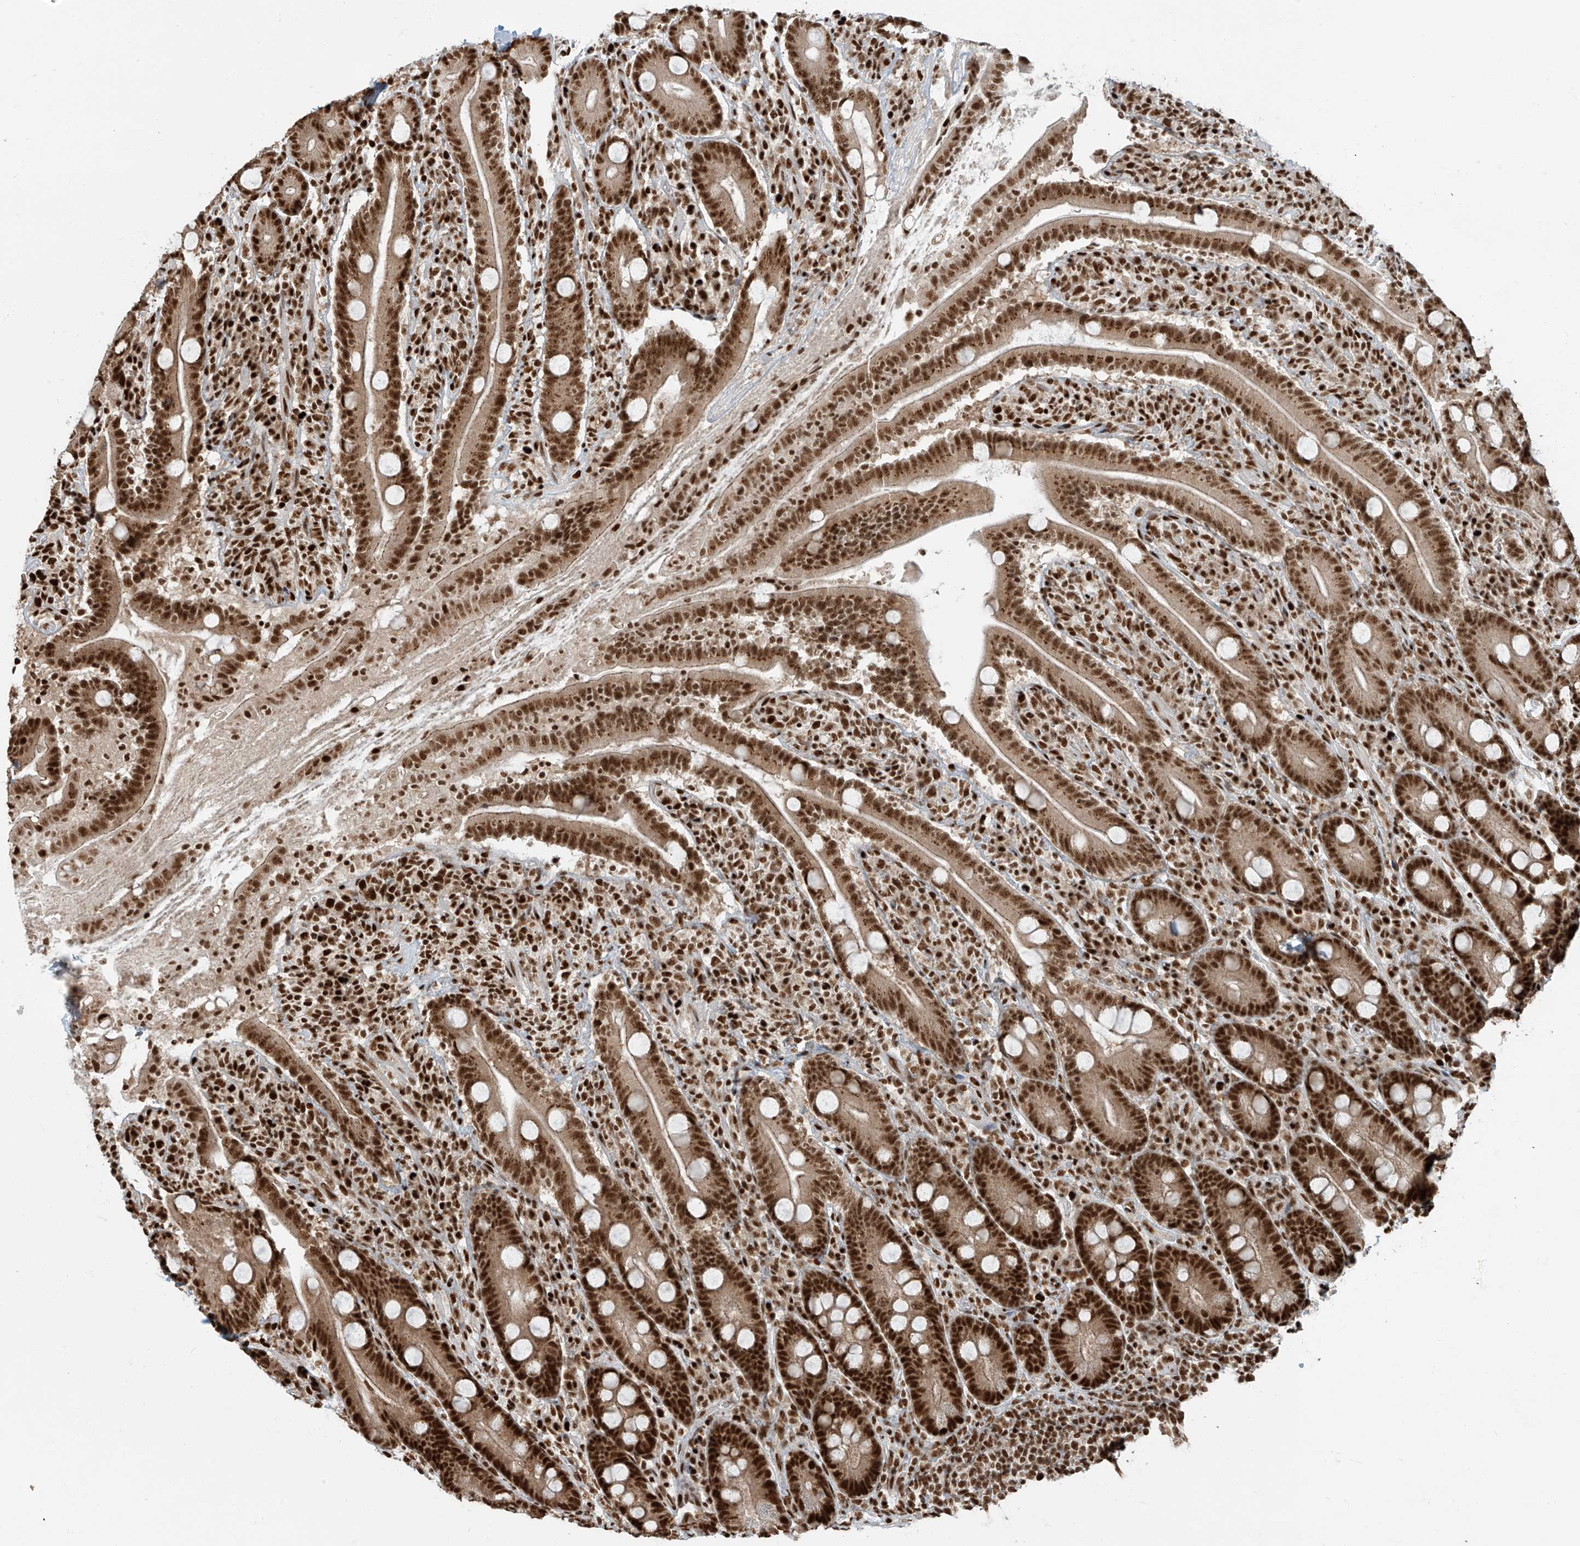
{"staining": {"intensity": "strong", "quantity": ">75%", "location": "cytoplasmic/membranous,nuclear"}, "tissue": "duodenum", "cell_type": "Glandular cells", "image_type": "normal", "snomed": [{"axis": "morphology", "description": "Normal tissue, NOS"}, {"axis": "topography", "description": "Duodenum"}], "caption": "A brown stain shows strong cytoplasmic/membranous,nuclear positivity of a protein in glandular cells of benign duodenum.", "gene": "FAM193B", "patient": {"sex": "male", "age": 35}}